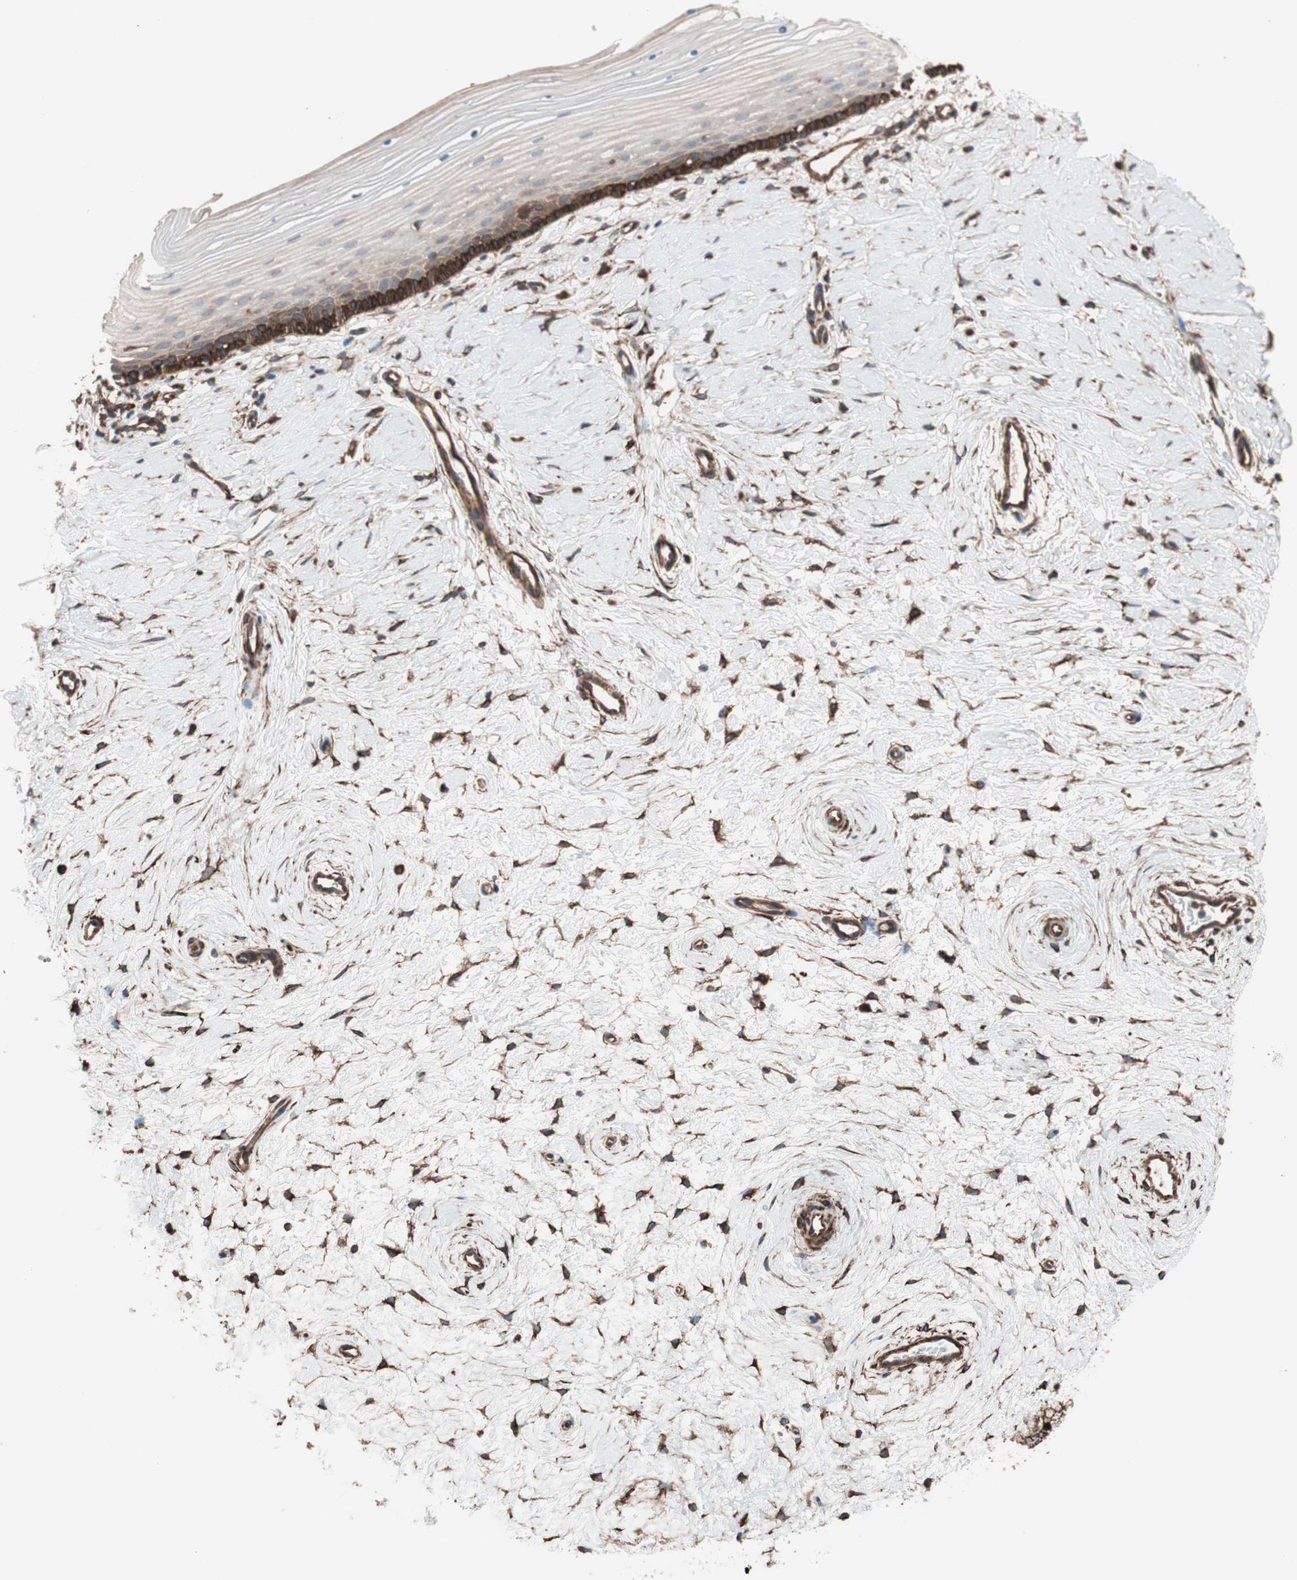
{"staining": {"intensity": "strong", "quantity": ">75%", "location": "cytoplasmic/membranous"}, "tissue": "cervix", "cell_type": "Glandular cells", "image_type": "normal", "snomed": [{"axis": "morphology", "description": "Normal tissue, NOS"}, {"axis": "topography", "description": "Cervix"}], "caption": "Brown immunohistochemical staining in benign cervix demonstrates strong cytoplasmic/membranous positivity in approximately >75% of glandular cells.", "gene": "GPSM2", "patient": {"sex": "female", "age": 39}}